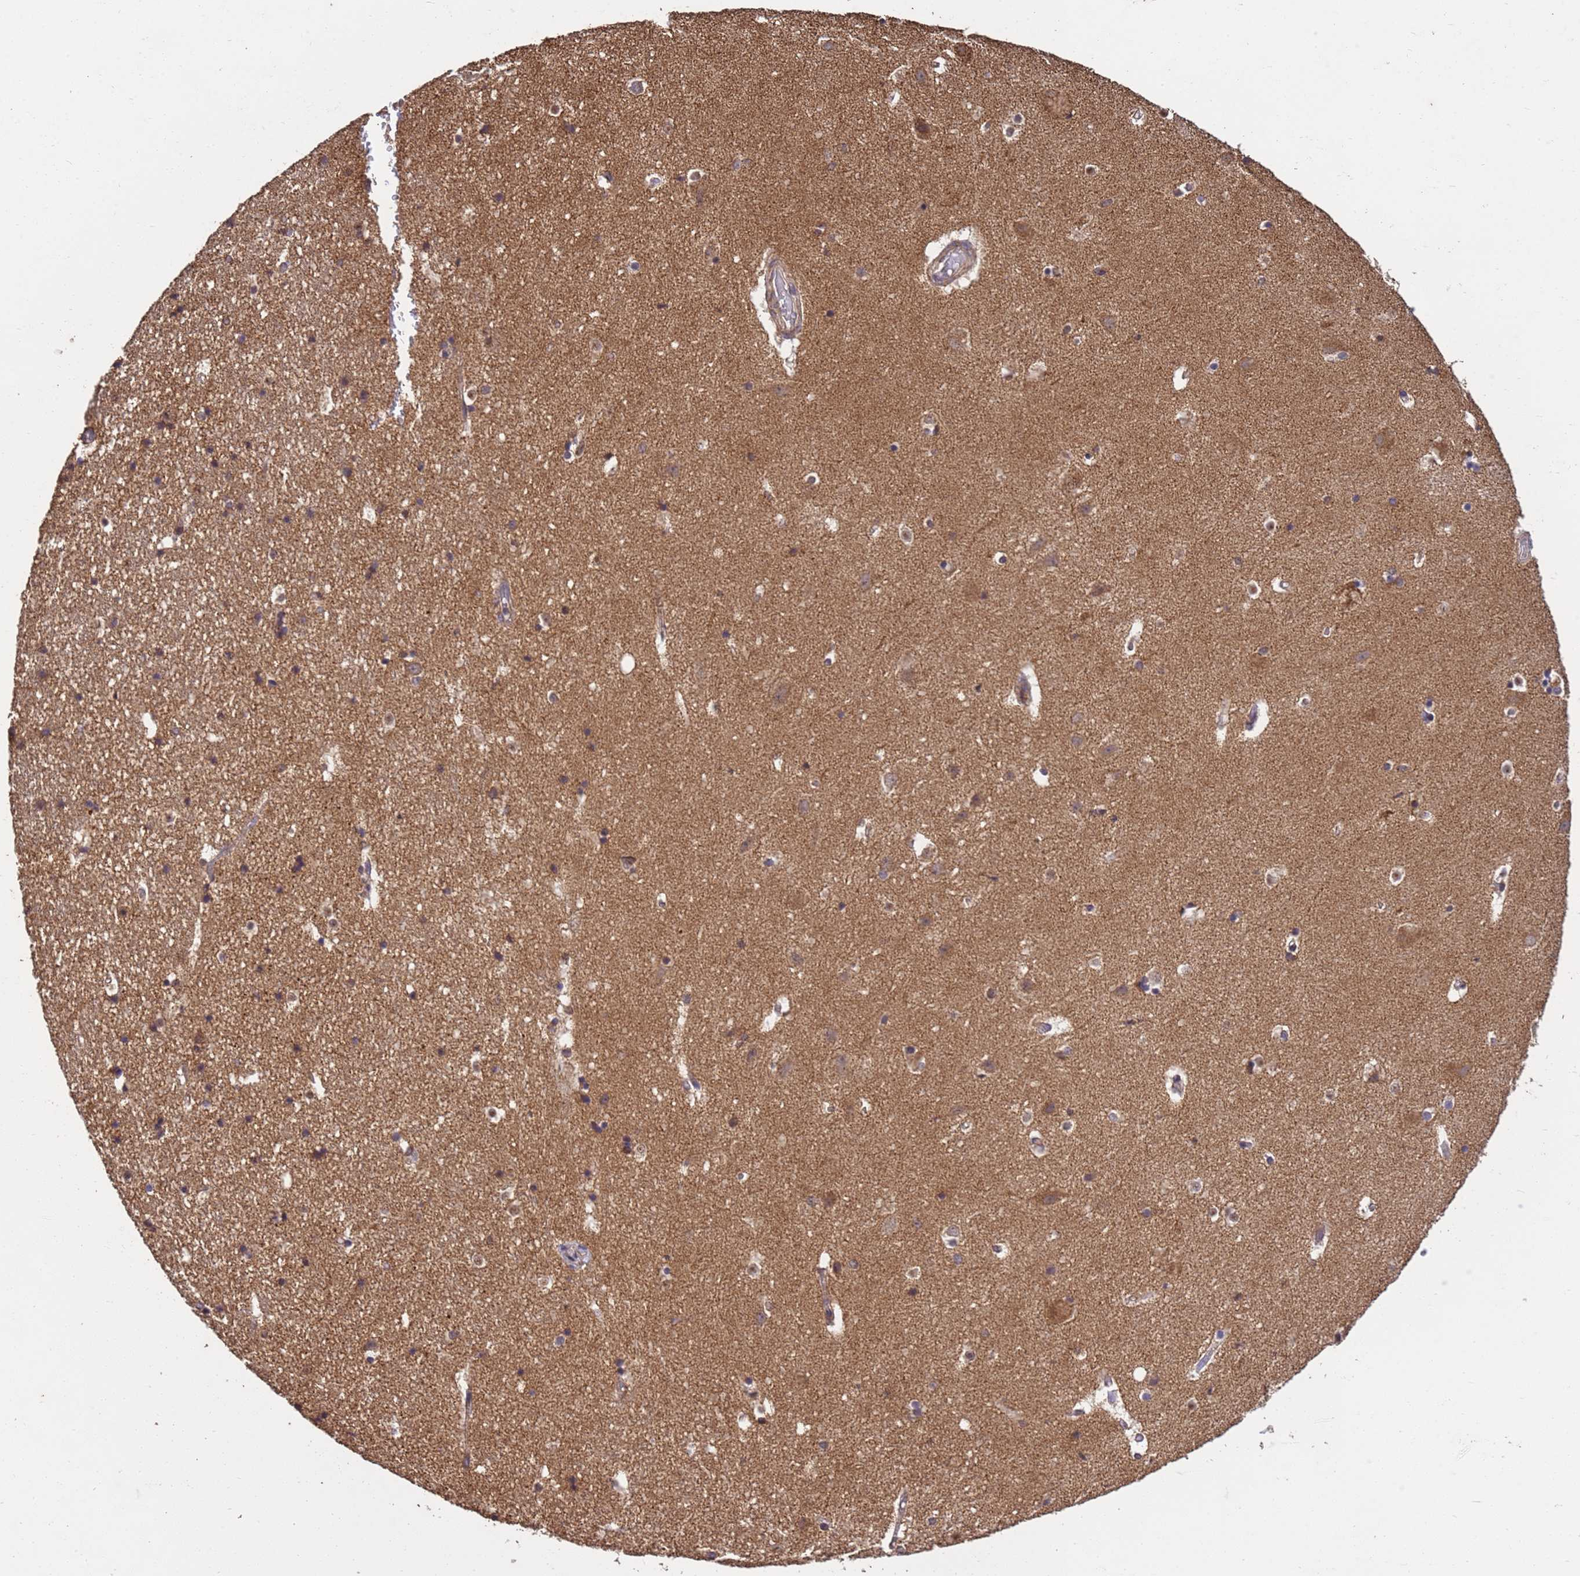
{"staining": {"intensity": "moderate", "quantity": "25%-75%", "location": "cytoplasmic/membranous"}, "tissue": "hippocampus", "cell_type": "Glial cells", "image_type": "normal", "snomed": [{"axis": "morphology", "description": "Normal tissue, NOS"}, {"axis": "topography", "description": "Hippocampus"}], "caption": "The immunohistochemical stain labels moderate cytoplasmic/membranous positivity in glial cells of normal hippocampus.", "gene": "P2RX7", "patient": {"sex": "female", "age": 52}}